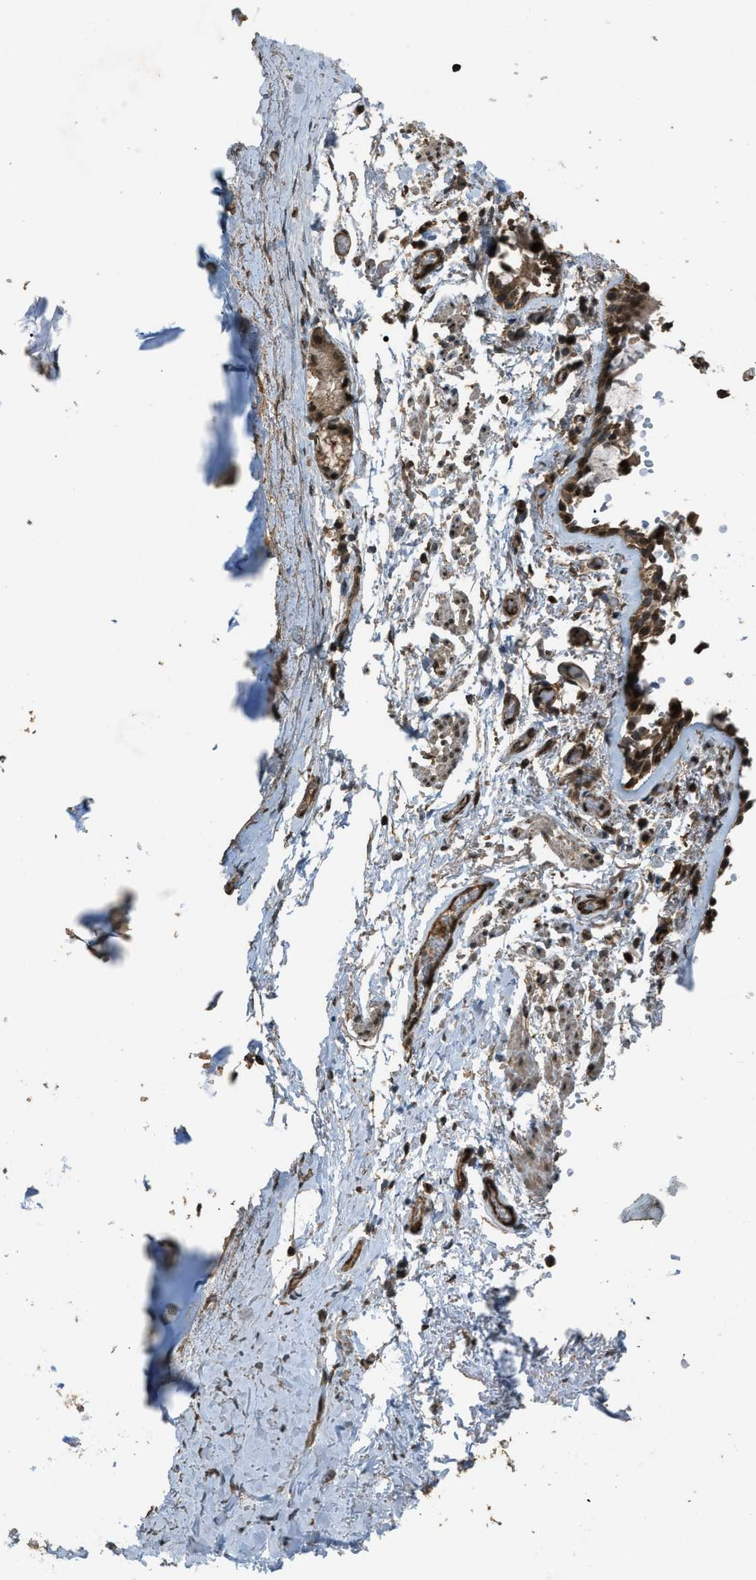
{"staining": {"intensity": "strong", "quantity": ">75%", "location": "nuclear"}, "tissue": "adipose tissue", "cell_type": "Adipocytes", "image_type": "normal", "snomed": [{"axis": "morphology", "description": "Normal tissue, NOS"}, {"axis": "topography", "description": "Cartilage tissue"}, {"axis": "topography", "description": "Lung"}], "caption": "An IHC micrograph of benign tissue is shown. Protein staining in brown highlights strong nuclear positivity in adipose tissue within adipocytes. (DAB (3,3'-diaminobenzidine) = brown stain, brightfield microscopy at high magnification).", "gene": "SERTAD2", "patient": {"sex": "female", "age": 77}}